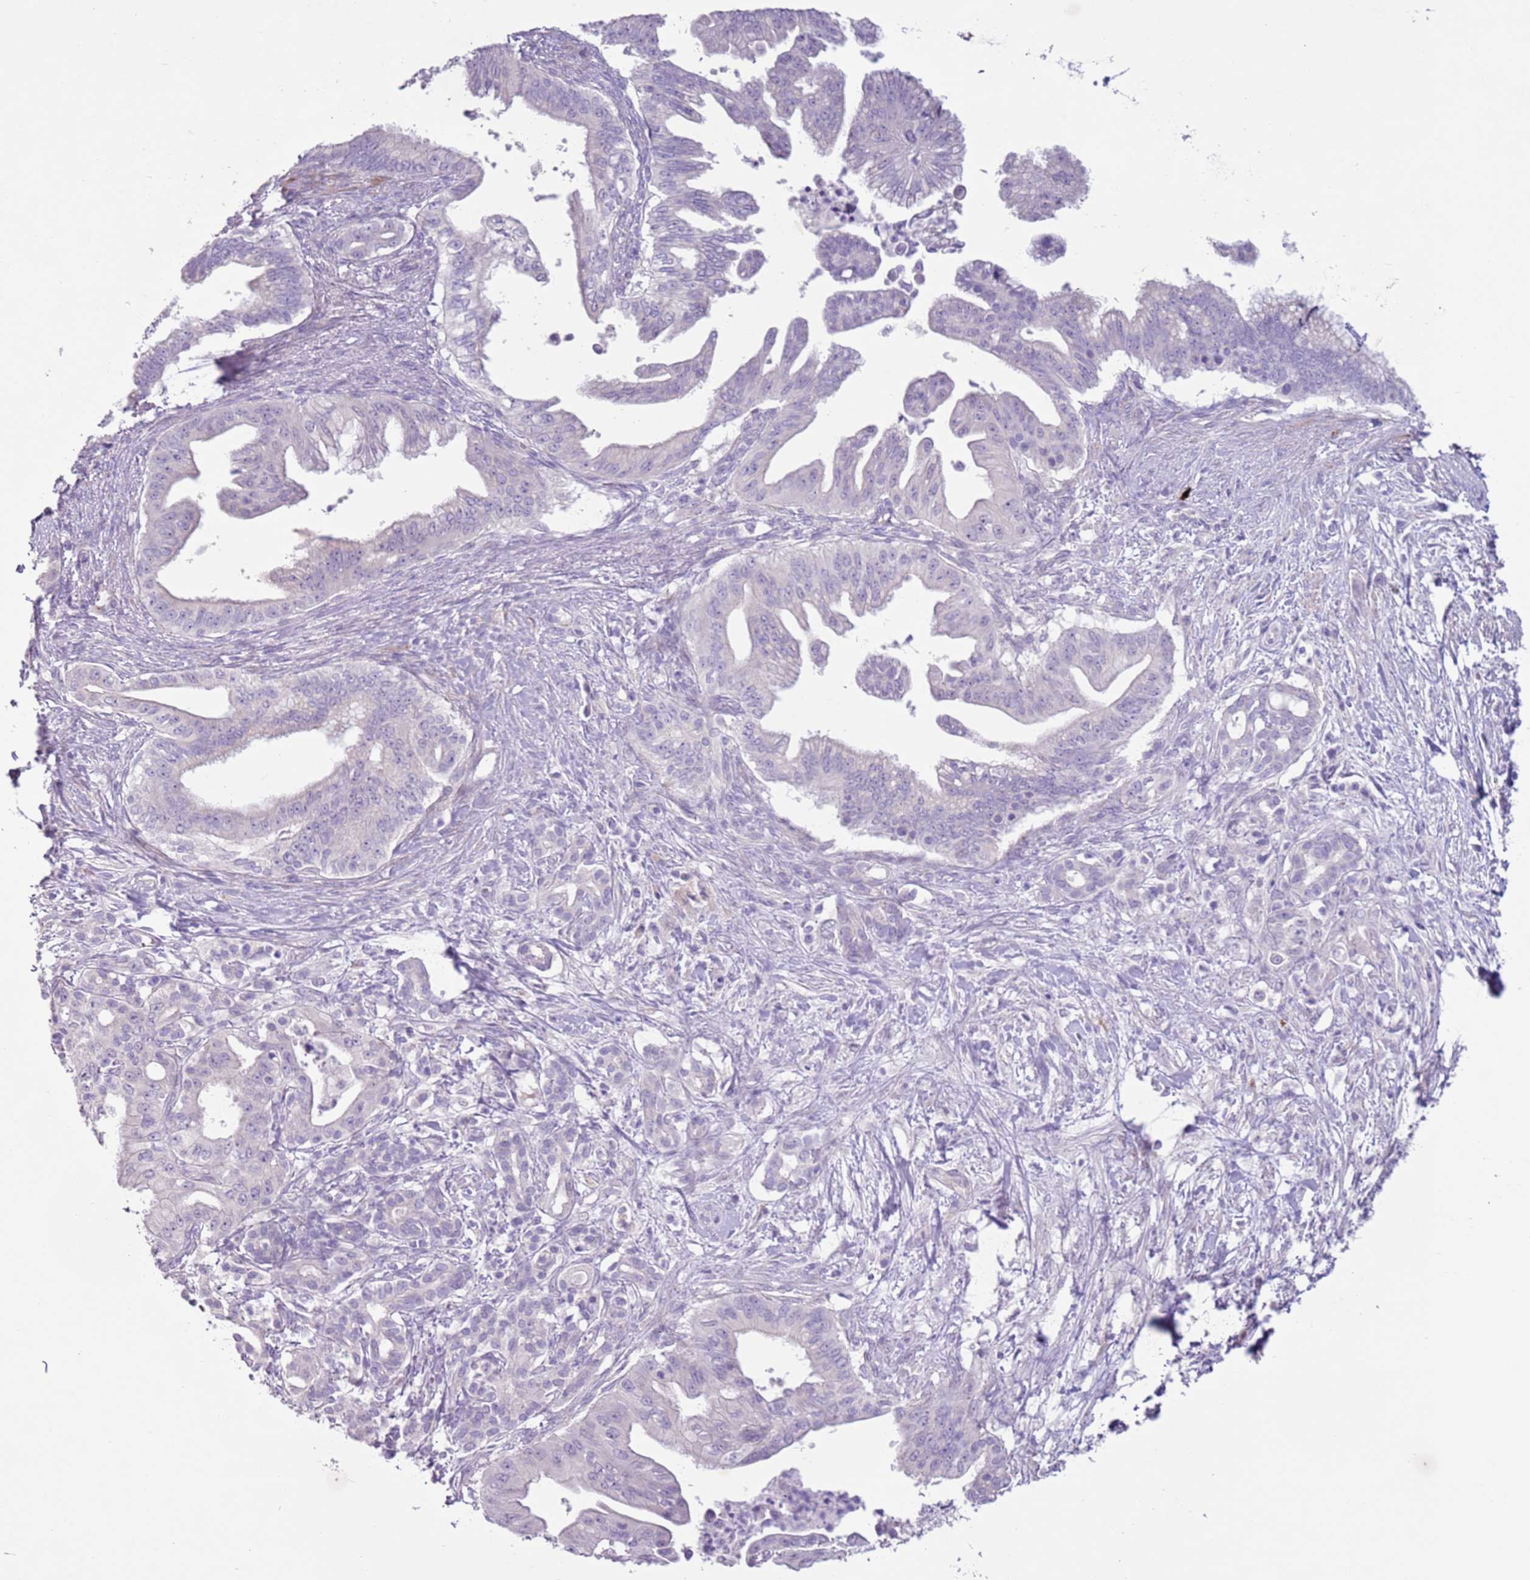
{"staining": {"intensity": "negative", "quantity": "none", "location": "none"}, "tissue": "pancreatic cancer", "cell_type": "Tumor cells", "image_type": "cancer", "snomed": [{"axis": "morphology", "description": "Adenocarcinoma, NOS"}, {"axis": "topography", "description": "Pancreas"}], "caption": "This is an immunohistochemistry image of human pancreatic adenocarcinoma. There is no staining in tumor cells.", "gene": "ZNF239", "patient": {"sex": "male", "age": 58}}